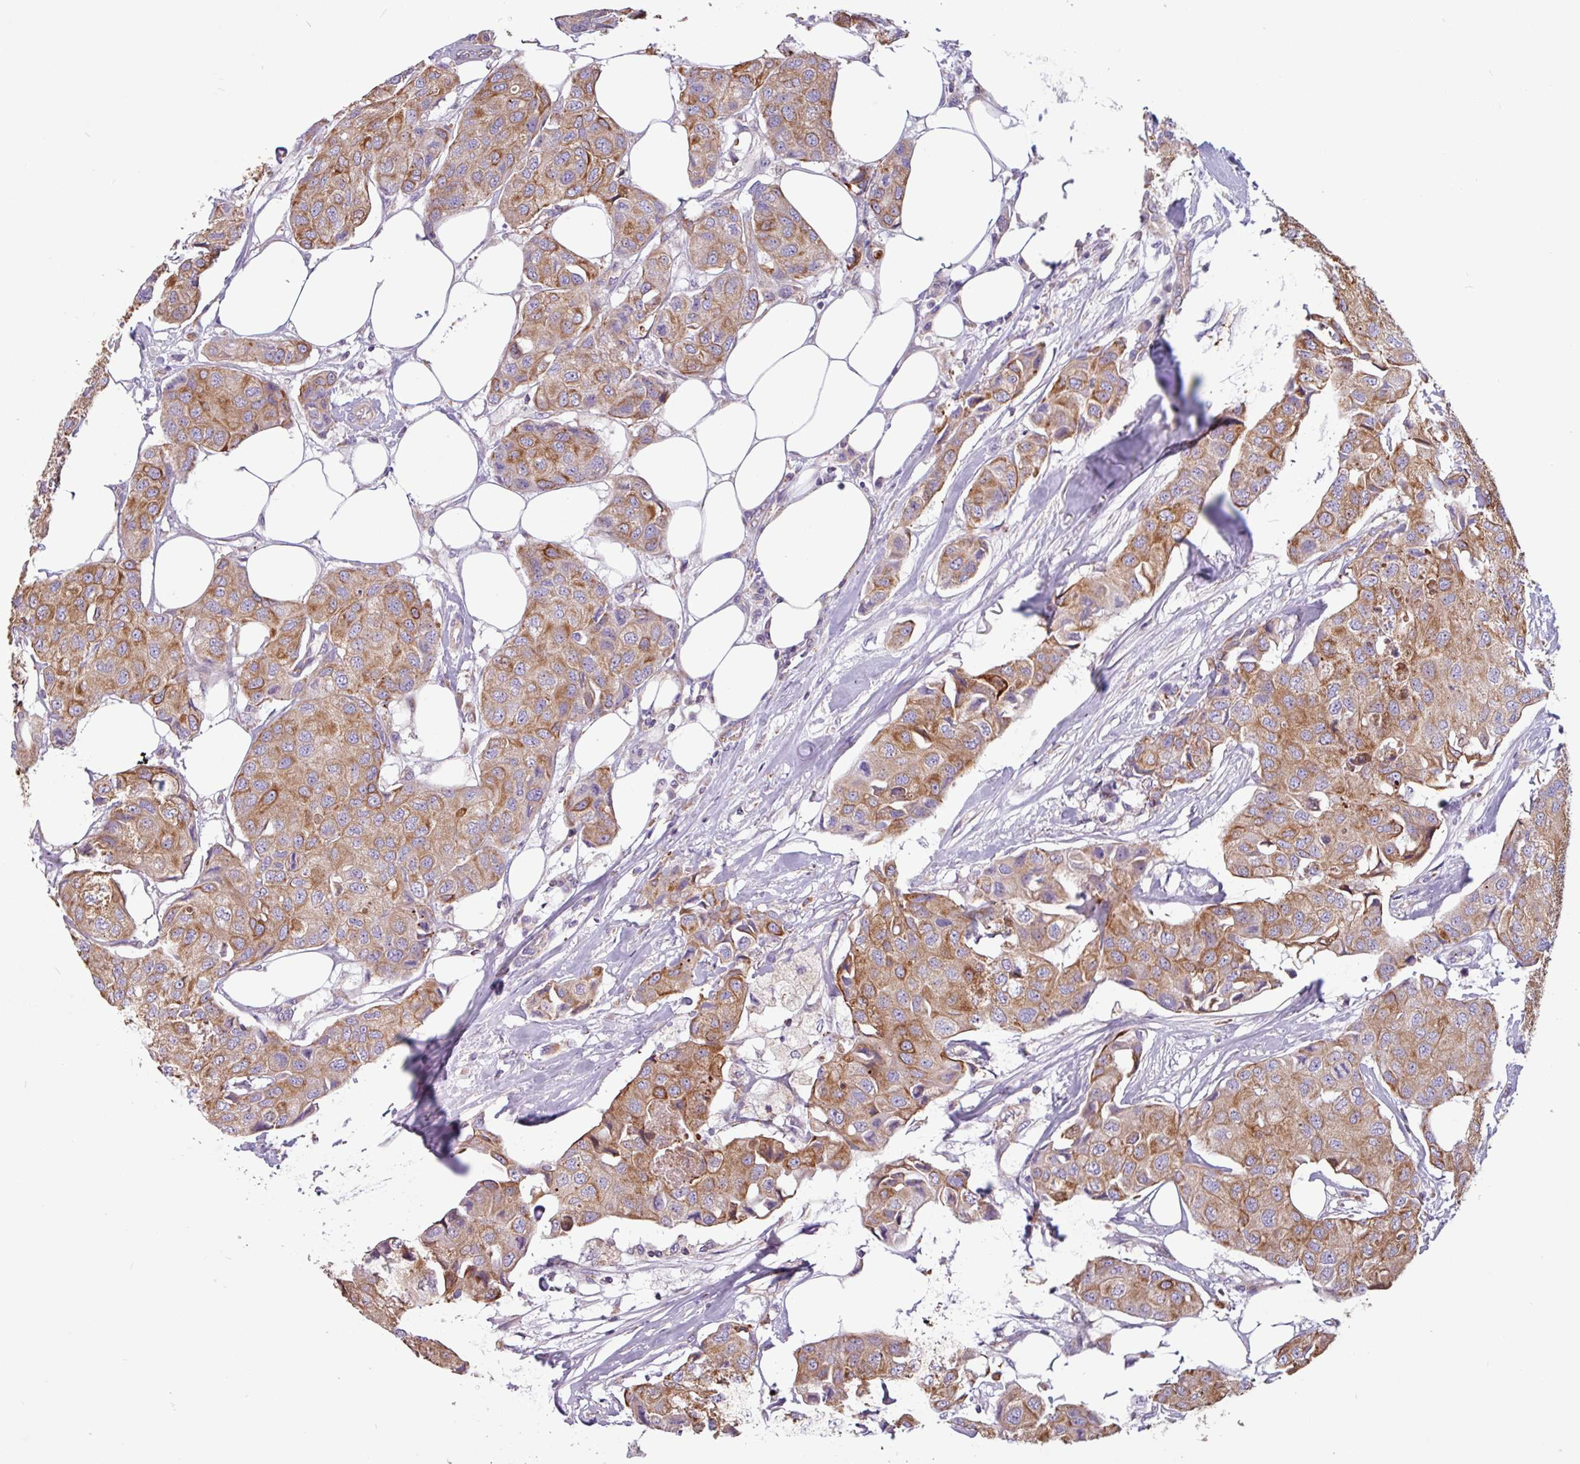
{"staining": {"intensity": "moderate", "quantity": ">75%", "location": "cytoplasmic/membranous"}, "tissue": "breast cancer", "cell_type": "Tumor cells", "image_type": "cancer", "snomed": [{"axis": "morphology", "description": "Duct carcinoma"}, {"axis": "topography", "description": "Breast"}], "caption": "IHC micrograph of human breast cancer (infiltrating ductal carcinoma) stained for a protein (brown), which demonstrates medium levels of moderate cytoplasmic/membranous positivity in about >75% of tumor cells.", "gene": "CAMK1", "patient": {"sex": "female", "age": 80}}